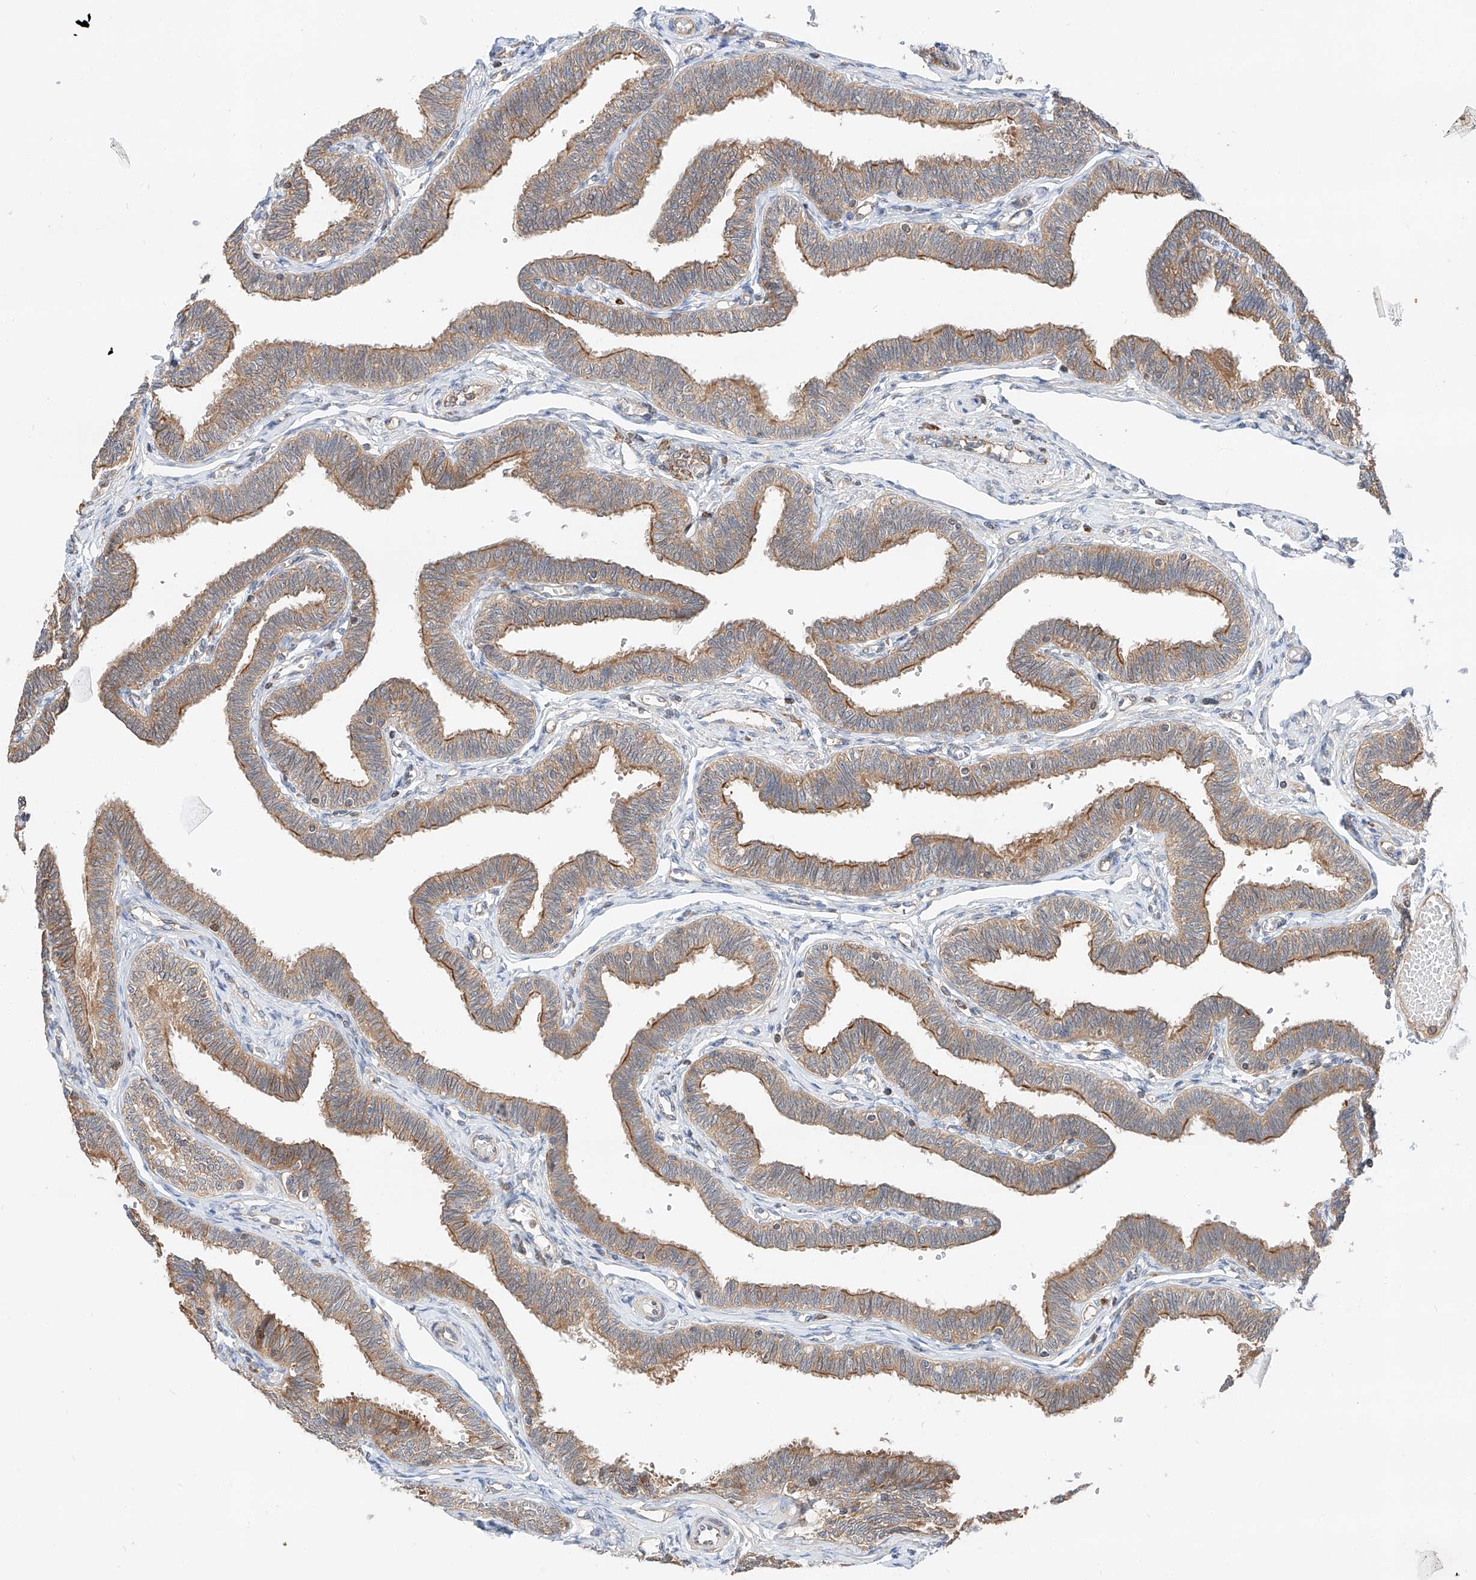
{"staining": {"intensity": "moderate", "quantity": ">75%", "location": "cytoplasmic/membranous"}, "tissue": "fallopian tube", "cell_type": "Glandular cells", "image_type": "normal", "snomed": [{"axis": "morphology", "description": "Normal tissue, NOS"}, {"axis": "topography", "description": "Fallopian tube"}, {"axis": "topography", "description": "Ovary"}], "caption": "Fallopian tube was stained to show a protein in brown. There is medium levels of moderate cytoplasmic/membranous expression in approximately >75% of glandular cells. (Stains: DAB (3,3'-diaminobenzidine) in brown, nuclei in blue, Microscopy: brightfield microscopy at high magnification).", "gene": "RUSC1", "patient": {"sex": "female", "age": 23}}